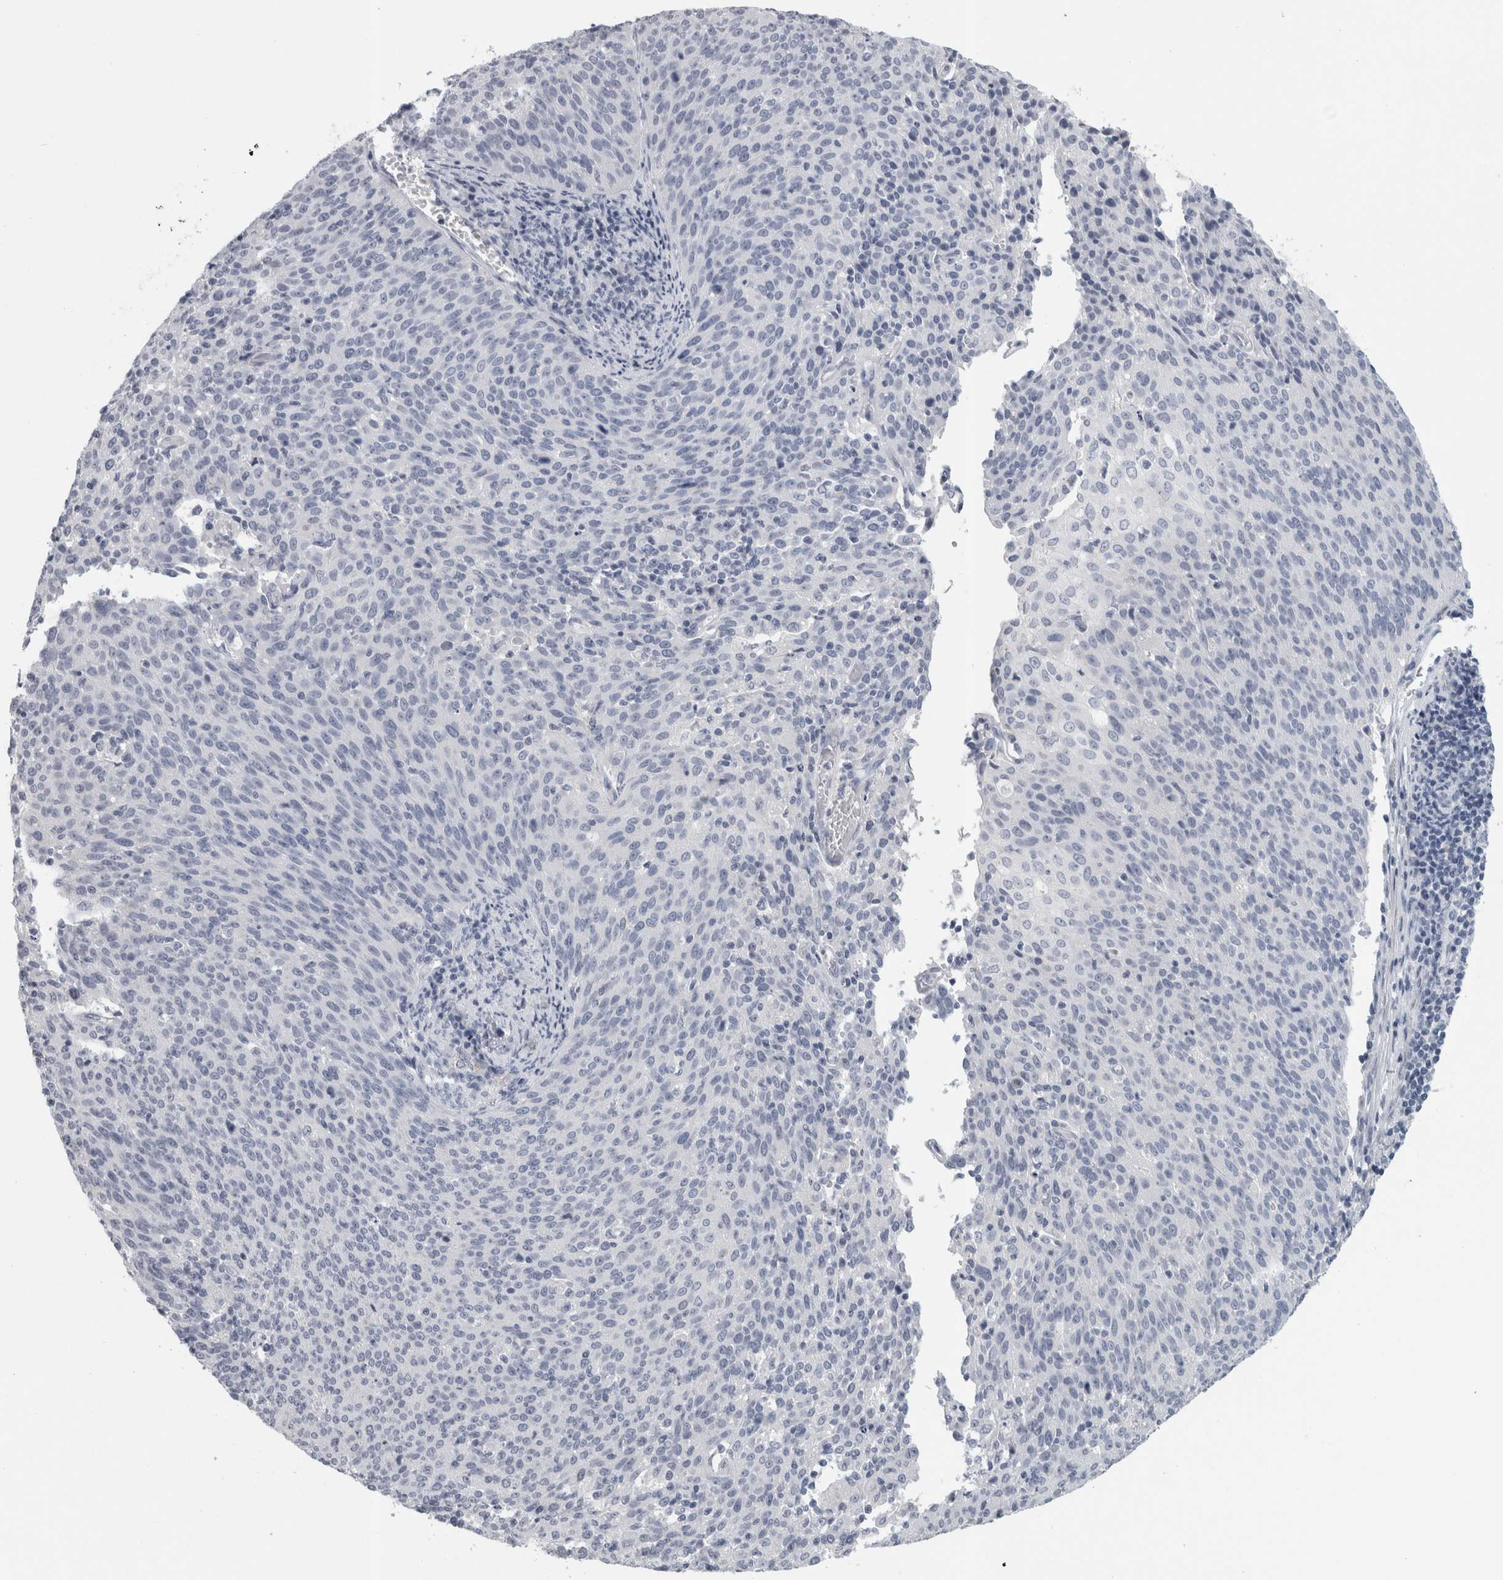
{"staining": {"intensity": "negative", "quantity": "none", "location": "none"}, "tissue": "cervical cancer", "cell_type": "Tumor cells", "image_type": "cancer", "snomed": [{"axis": "morphology", "description": "Squamous cell carcinoma, NOS"}, {"axis": "topography", "description": "Cervix"}], "caption": "IHC of cervical cancer (squamous cell carcinoma) exhibits no staining in tumor cells.", "gene": "CPE", "patient": {"sex": "female", "age": 38}}